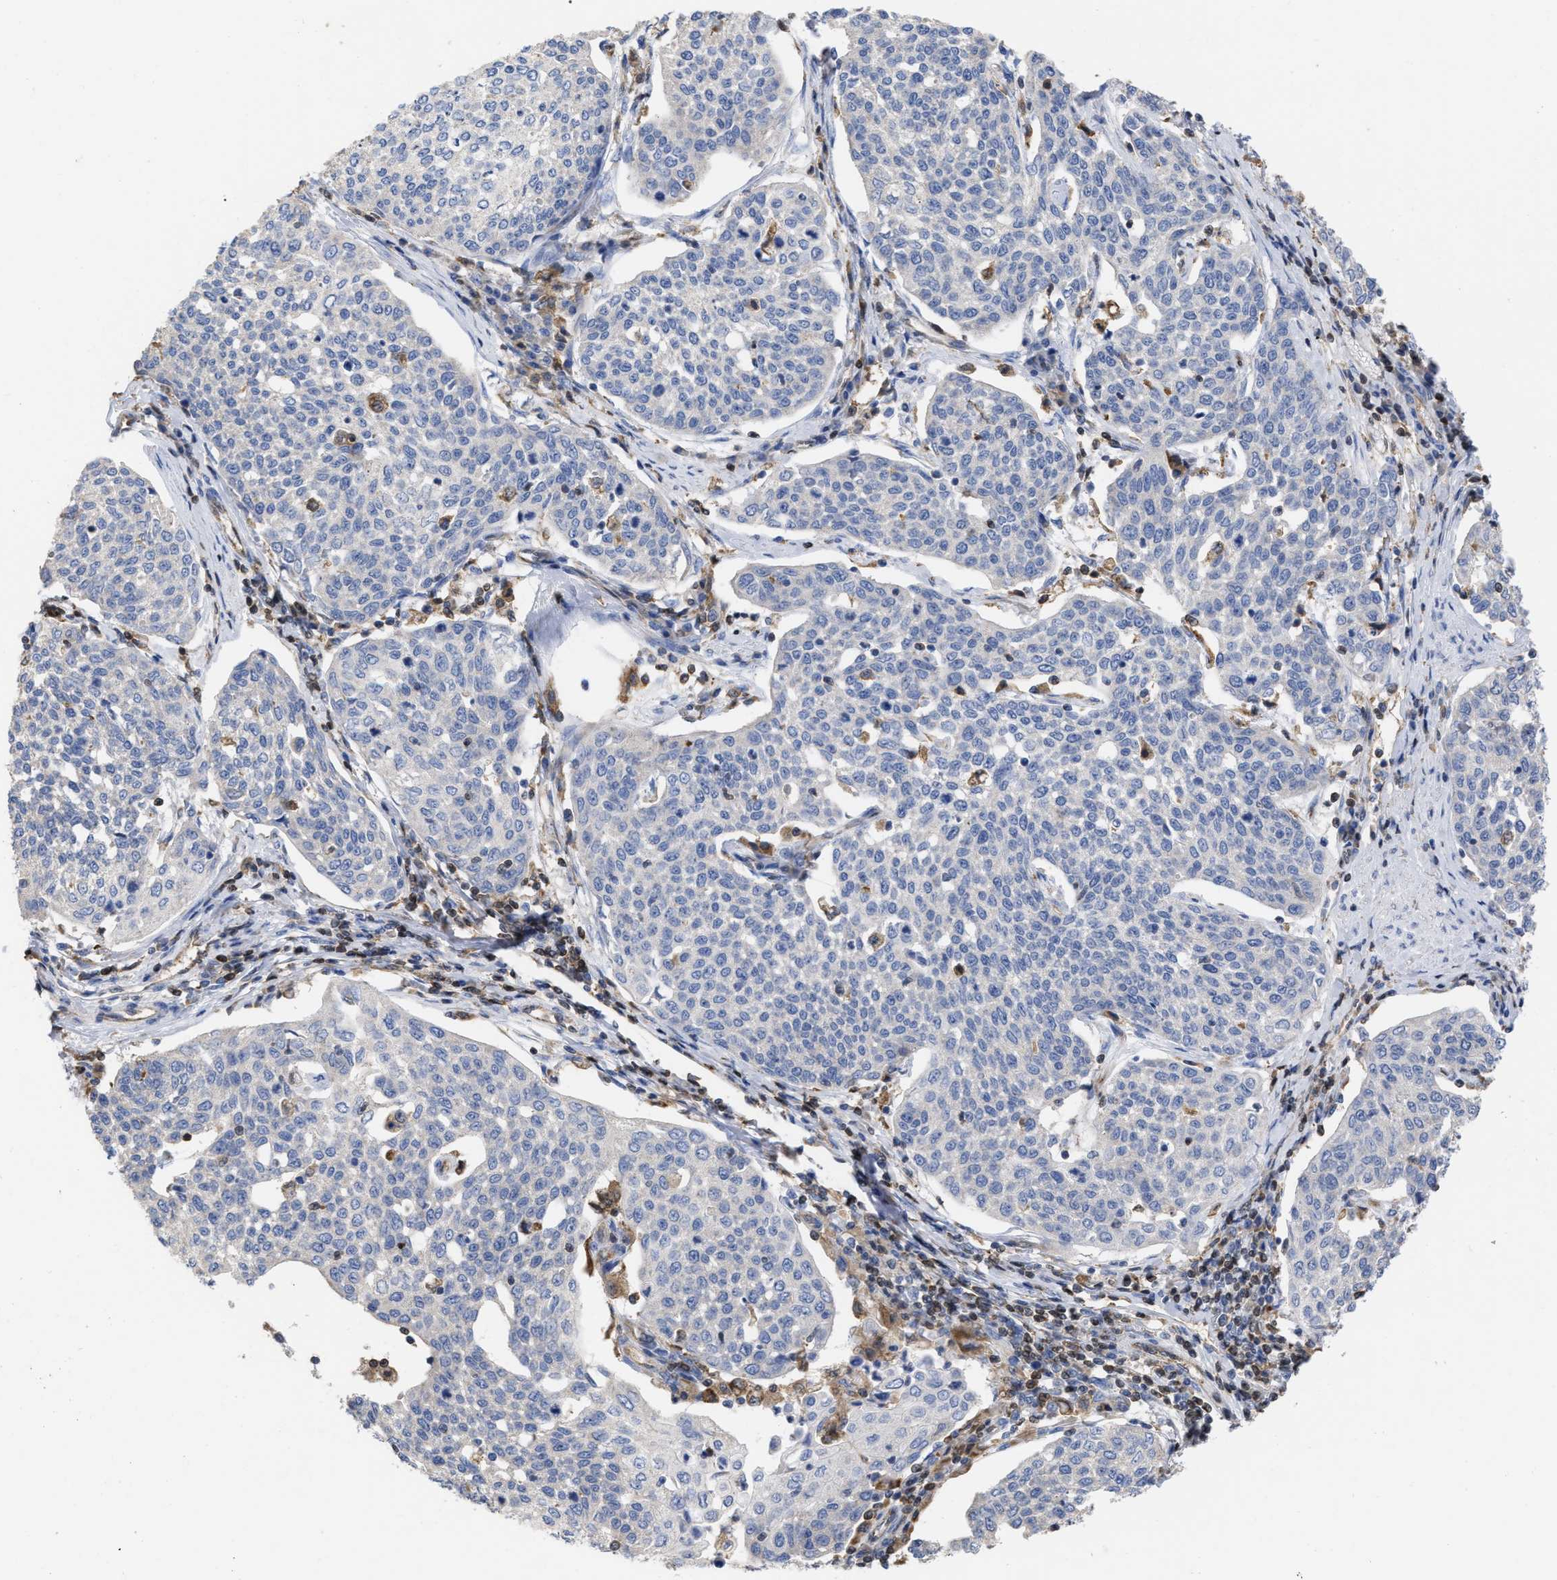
{"staining": {"intensity": "negative", "quantity": "none", "location": "none"}, "tissue": "cervical cancer", "cell_type": "Tumor cells", "image_type": "cancer", "snomed": [{"axis": "morphology", "description": "Squamous cell carcinoma, NOS"}, {"axis": "topography", "description": "Cervix"}], "caption": "Tumor cells are negative for brown protein staining in cervical cancer.", "gene": "GIMAP4", "patient": {"sex": "female", "age": 34}}